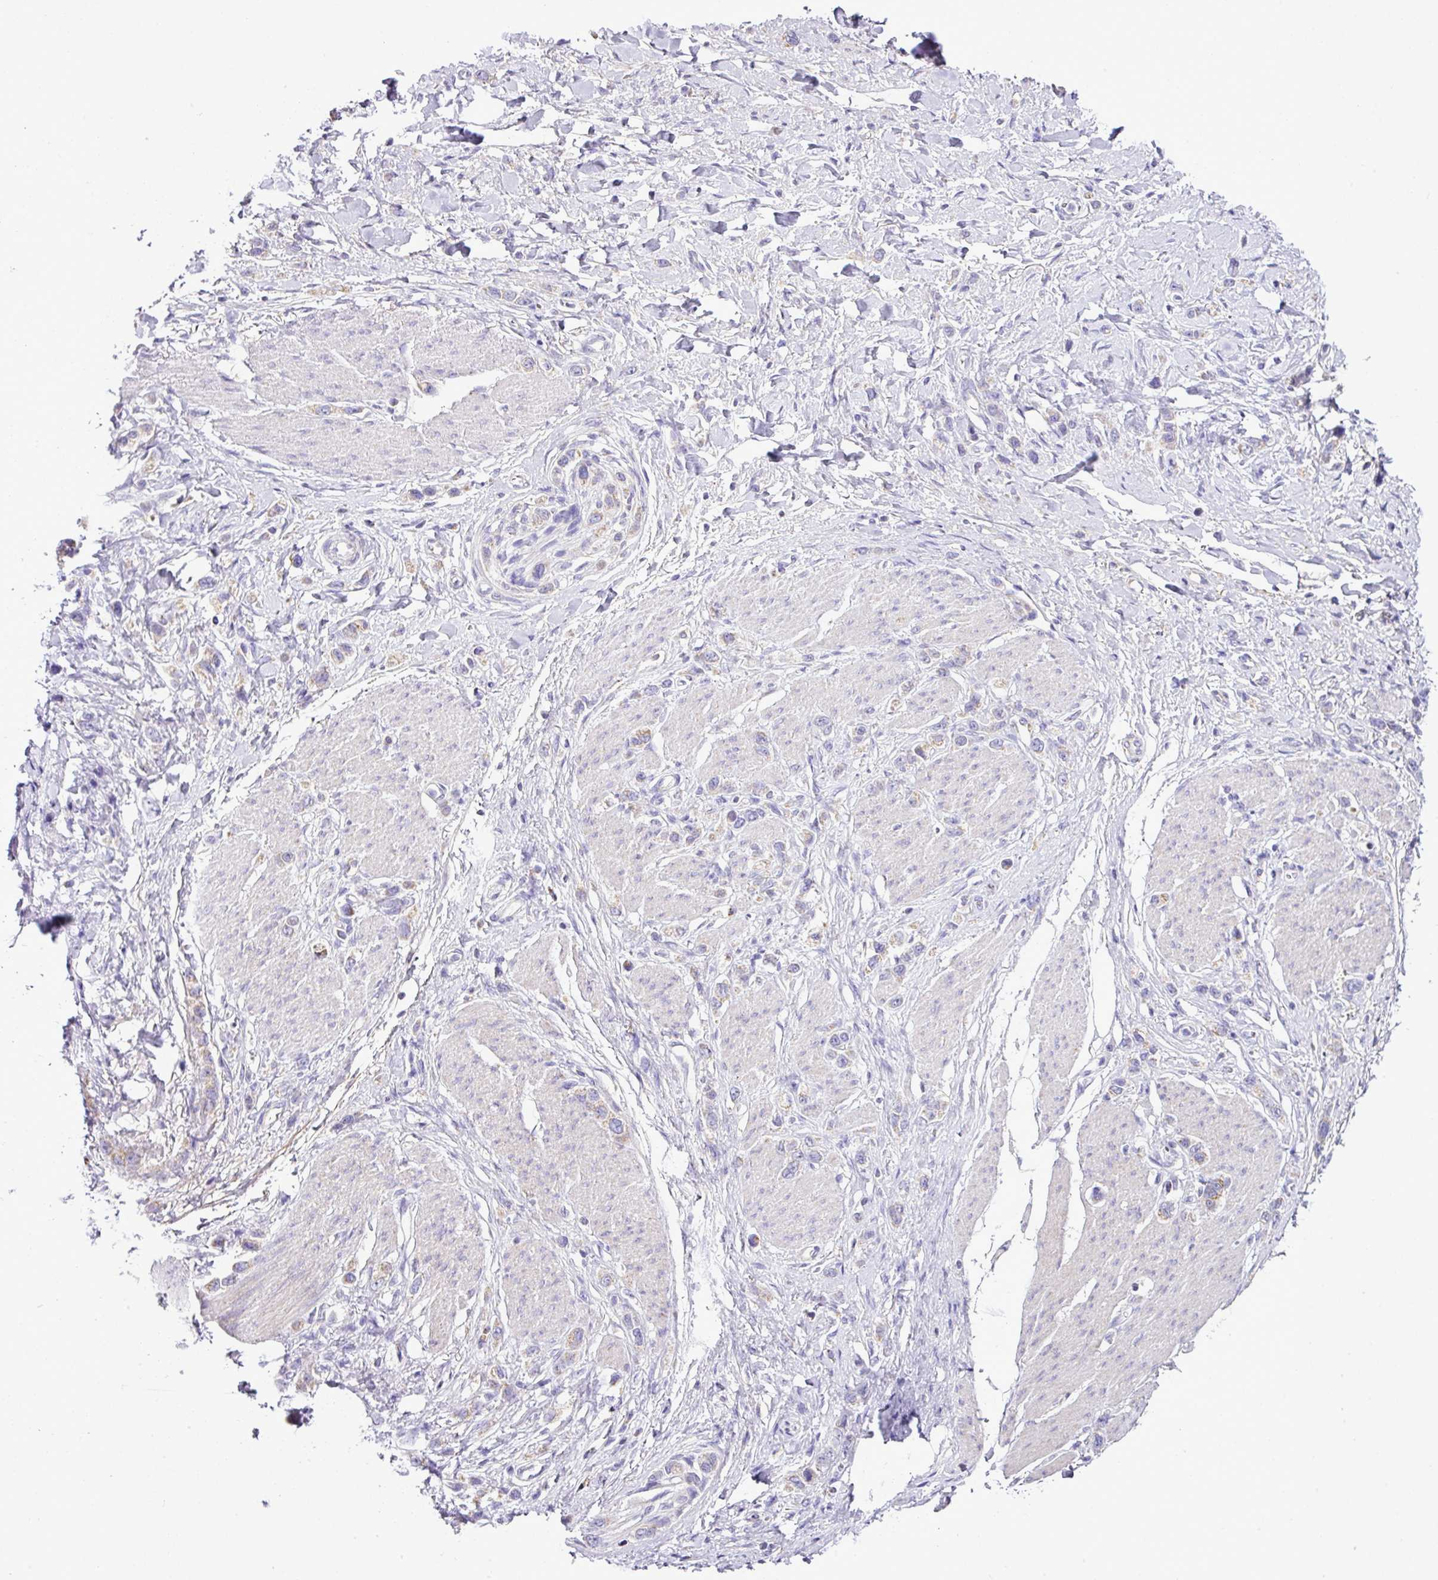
{"staining": {"intensity": "moderate", "quantity": "25%-75%", "location": "cytoplasmic/membranous"}, "tissue": "stomach cancer", "cell_type": "Tumor cells", "image_type": "cancer", "snomed": [{"axis": "morphology", "description": "Adenocarcinoma, NOS"}, {"axis": "topography", "description": "Stomach"}], "caption": "A histopathology image showing moderate cytoplasmic/membranous positivity in approximately 25%-75% of tumor cells in stomach cancer (adenocarcinoma), as visualized by brown immunohistochemical staining.", "gene": "PGAP4", "patient": {"sex": "female", "age": 65}}